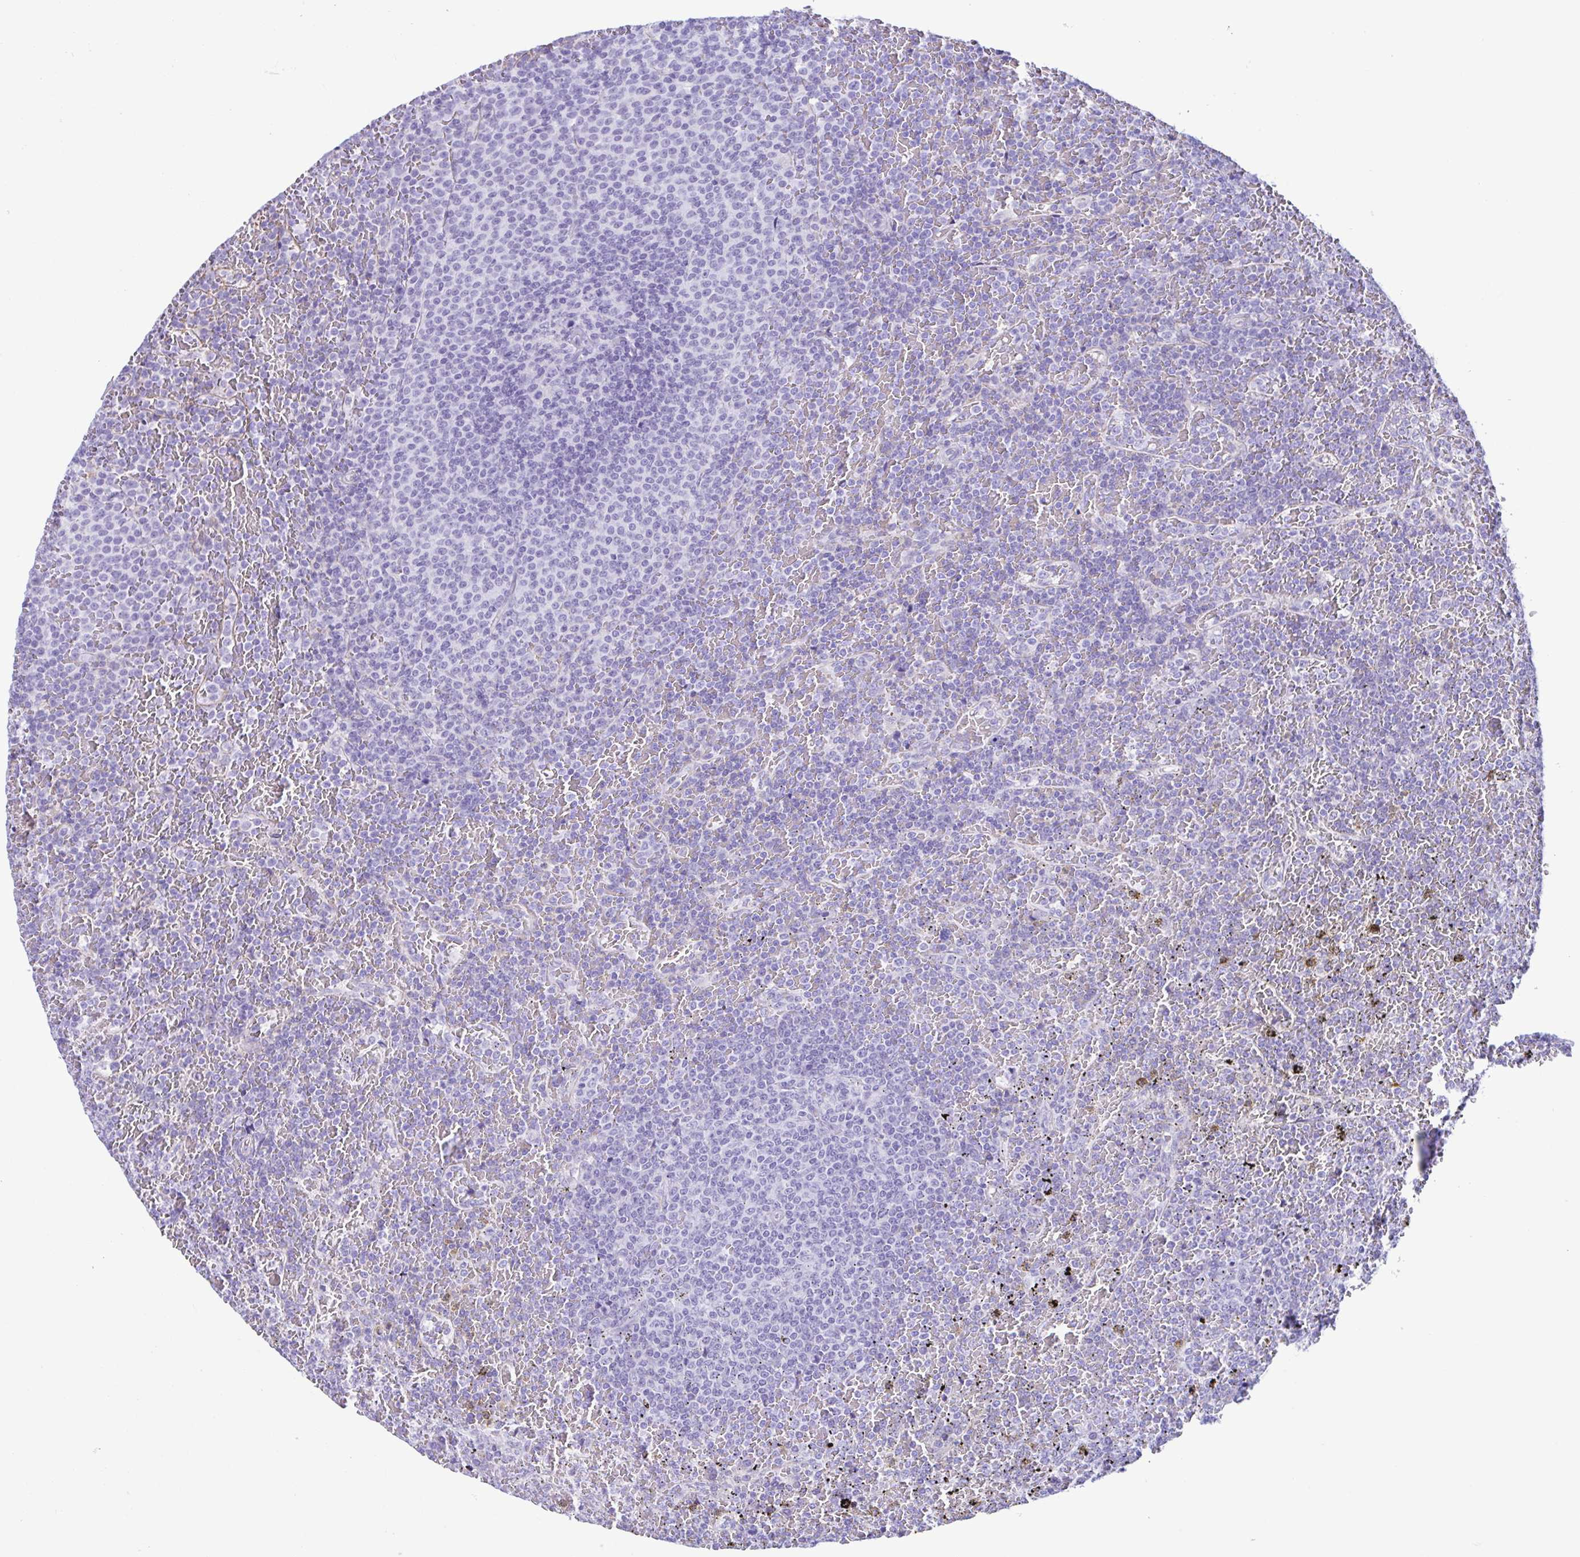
{"staining": {"intensity": "negative", "quantity": "none", "location": "none"}, "tissue": "lymphoma", "cell_type": "Tumor cells", "image_type": "cancer", "snomed": [{"axis": "morphology", "description": "Malignant lymphoma, non-Hodgkin's type, Low grade"}, {"axis": "topography", "description": "Spleen"}], "caption": "DAB (3,3'-diaminobenzidine) immunohistochemical staining of malignant lymphoma, non-Hodgkin's type (low-grade) displays no significant expression in tumor cells.", "gene": "CYP11B1", "patient": {"sex": "female", "age": 77}}